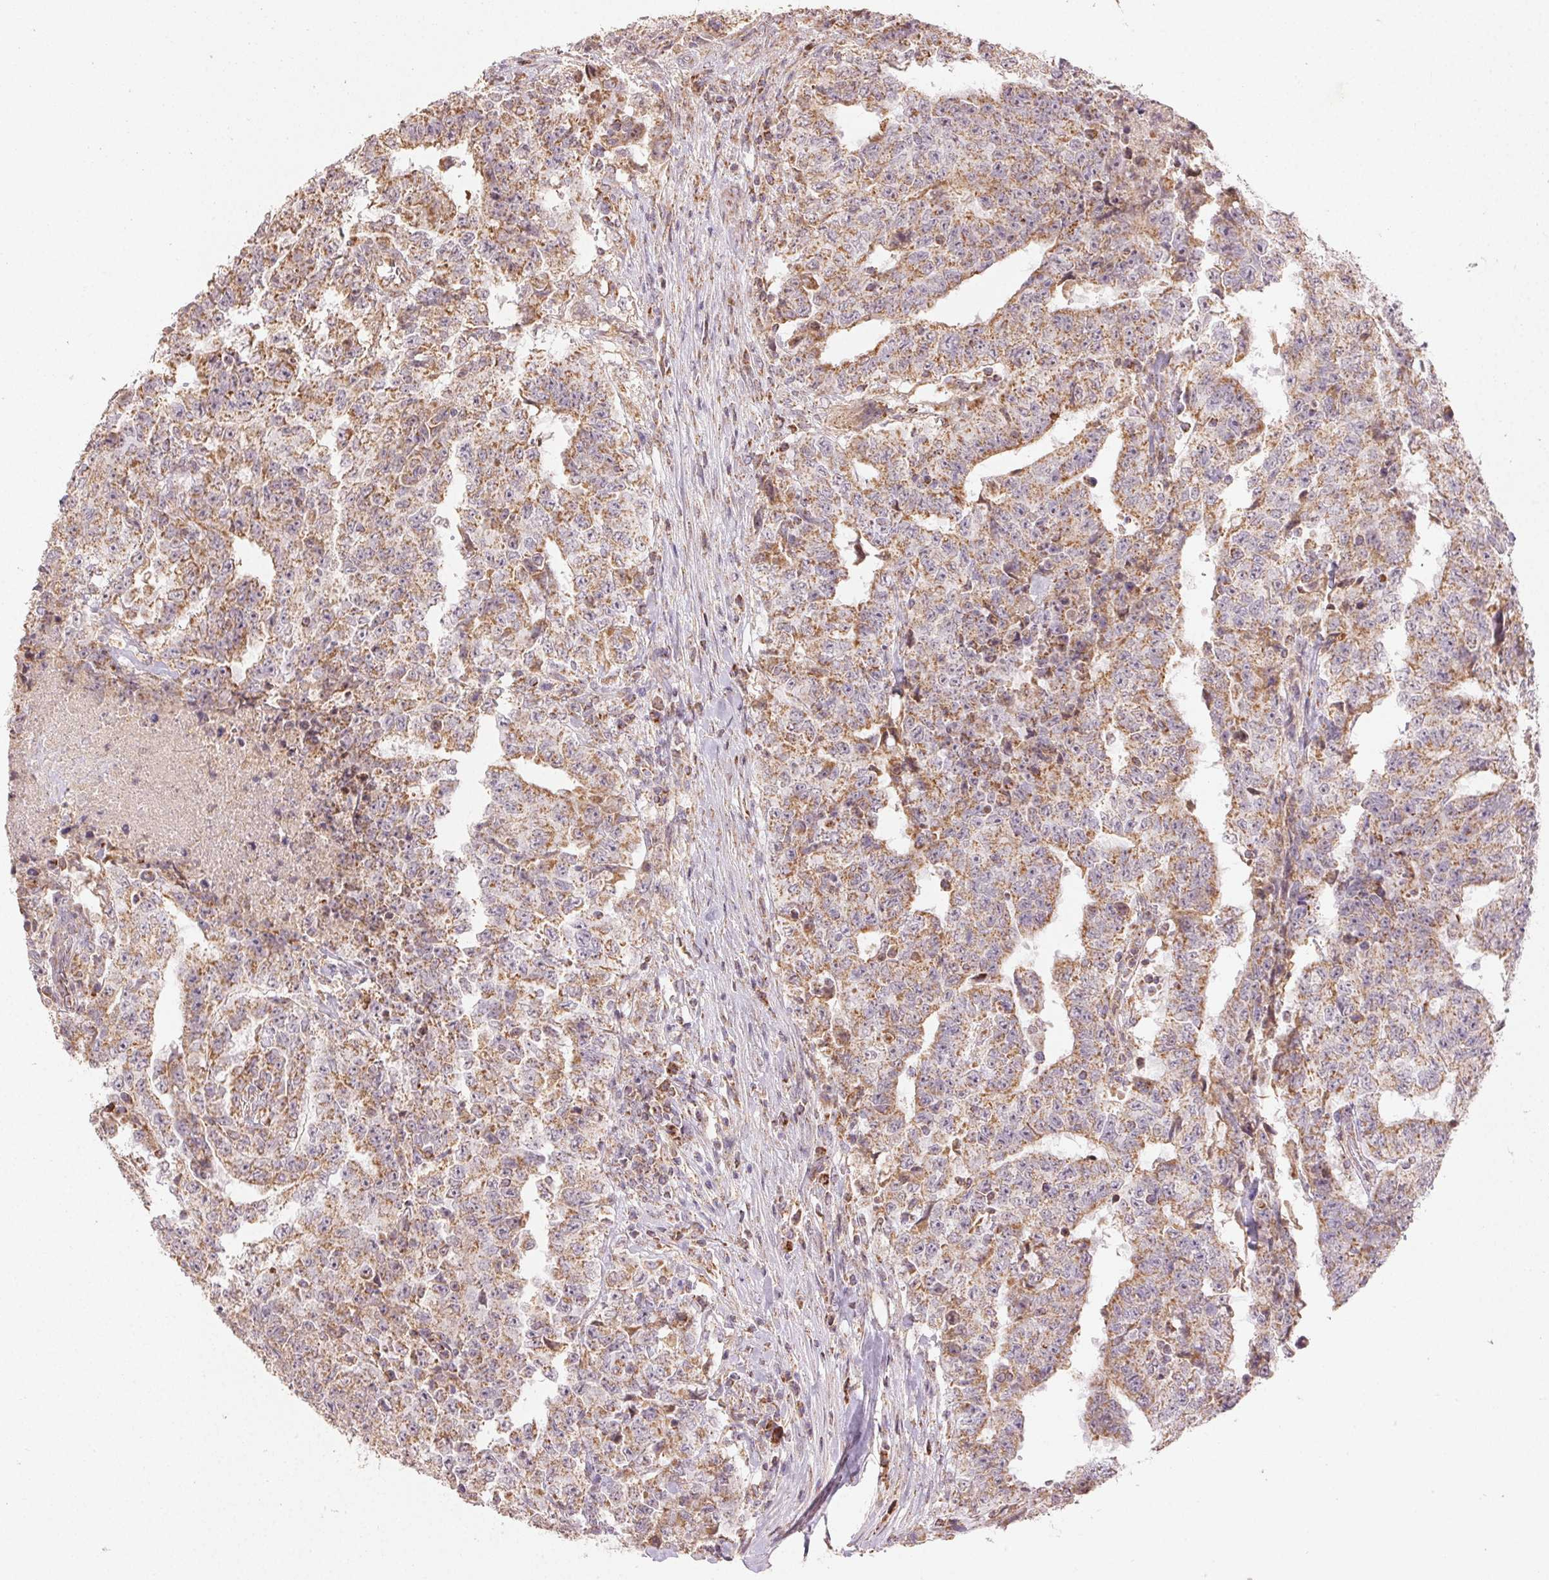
{"staining": {"intensity": "moderate", "quantity": ">75%", "location": "cytoplasmic/membranous"}, "tissue": "testis cancer", "cell_type": "Tumor cells", "image_type": "cancer", "snomed": [{"axis": "morphology", "description": "Carcinoma, Embryonal, NOS"}, {"axis": "topography", "description": "Testis"}], "caption": "Tumor cells display medium levels of moderate cytoplasmic/membranous positivity in approximately >75% of cells in embryonal carcinoma (testis).", "gene": "CLASP1", "patient": {"sex": "male", "age": 24}}